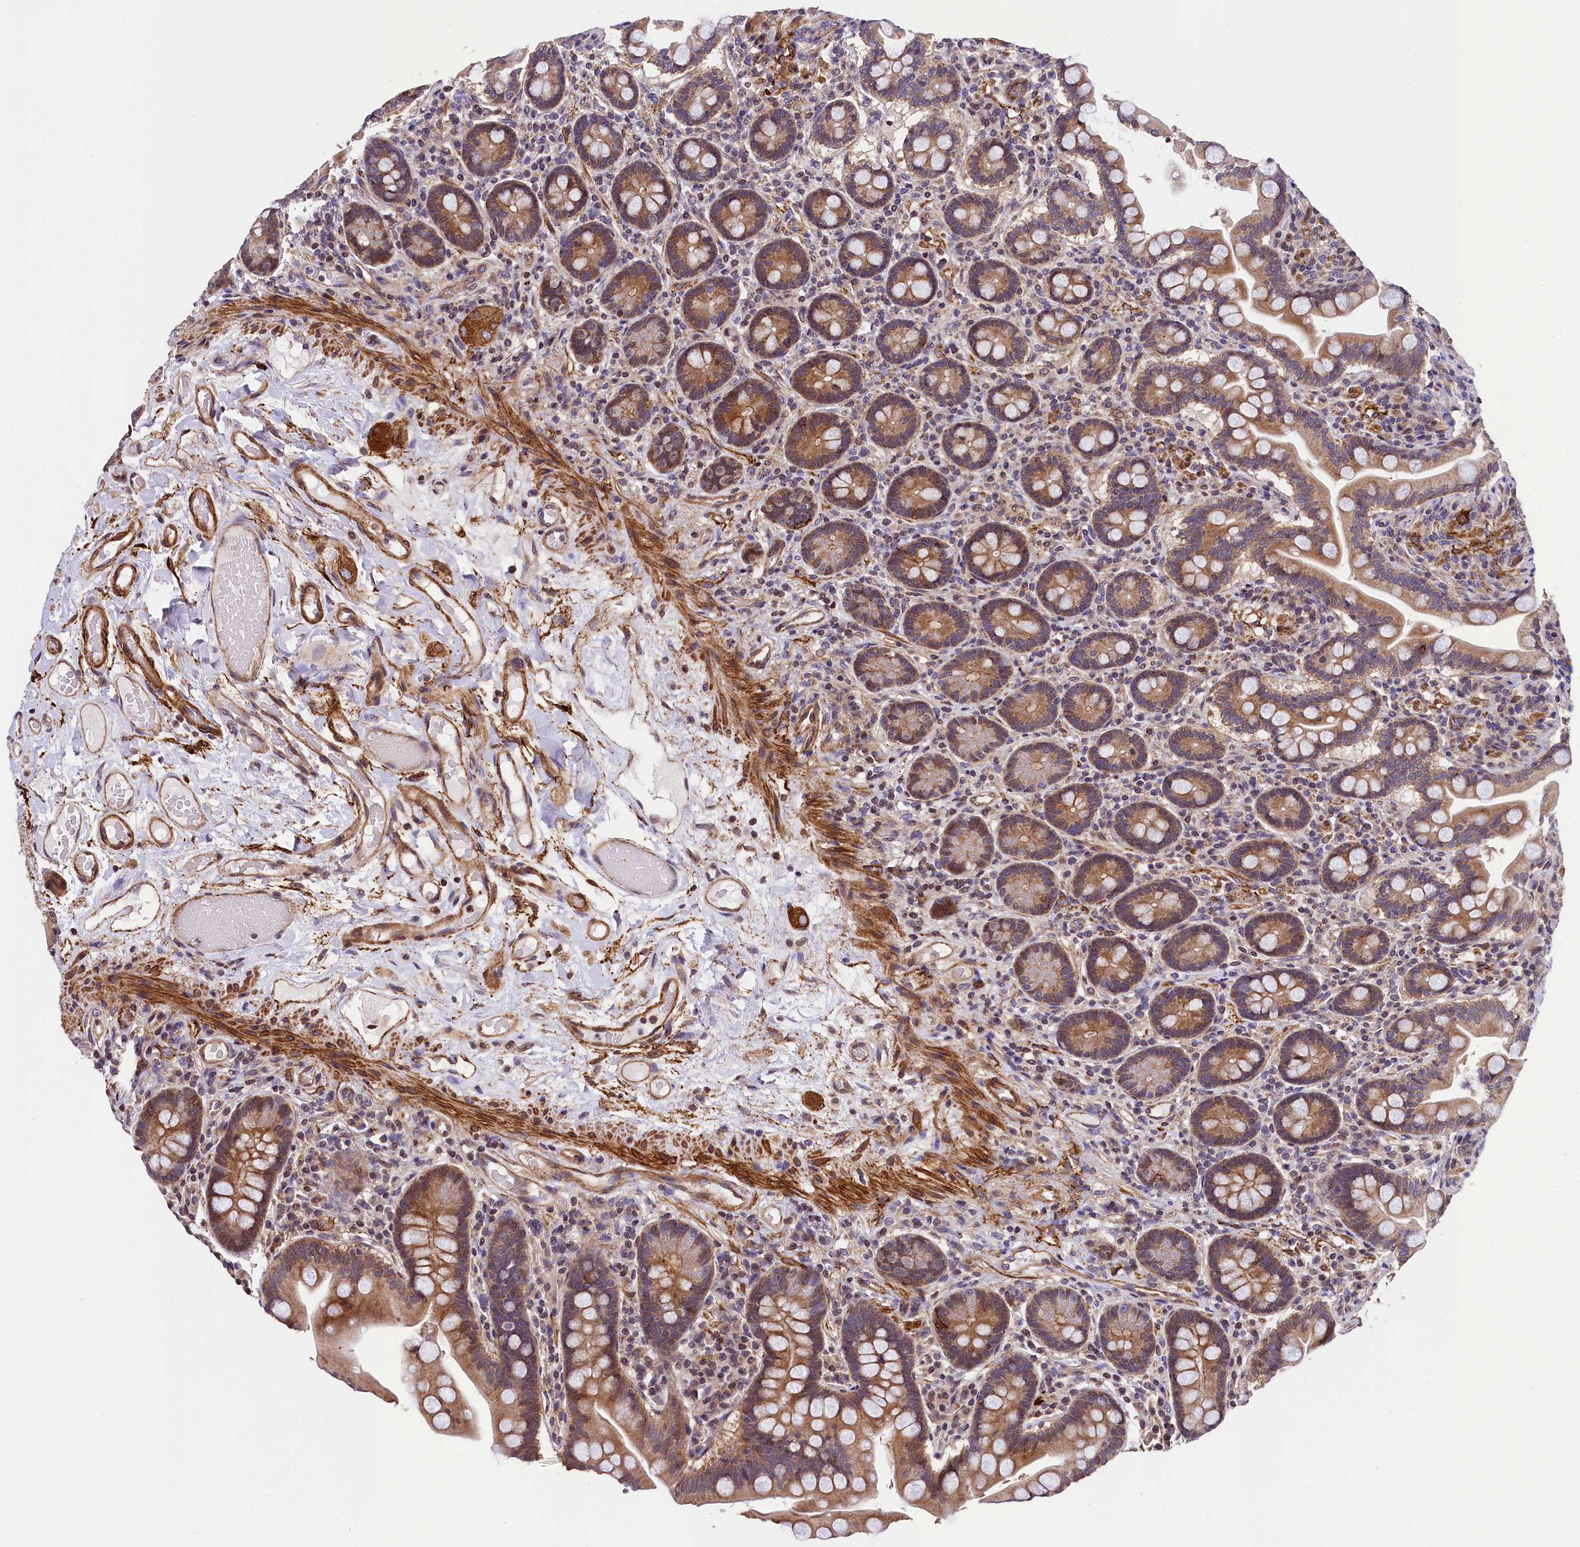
{"staining": {"intensity": "moderate", "quantity": ">75%", "location": "cytoplasmic/membranous"}, "tissue": "small intestine", "cell_type": "Glandular cells", "image_type": "normal", "snomed": [{"axis": "morphology", "description": "Normal tissue, NOS"}, {"axis": "topography", "description": "Small intestine"}], "caption": "Immunohistochemistry photomicrograph of unremarkable small intestine: human small intestine stained using immunohistochemistry demonstrates medium levels of moderate protein expression localized specifically in the cytoplasmic/membranous of glandular cells, appearing as a cytoplasmic/membranous brown color.", "gene": "ZNF2", "patient": {"sex": "female", "age": 64}}